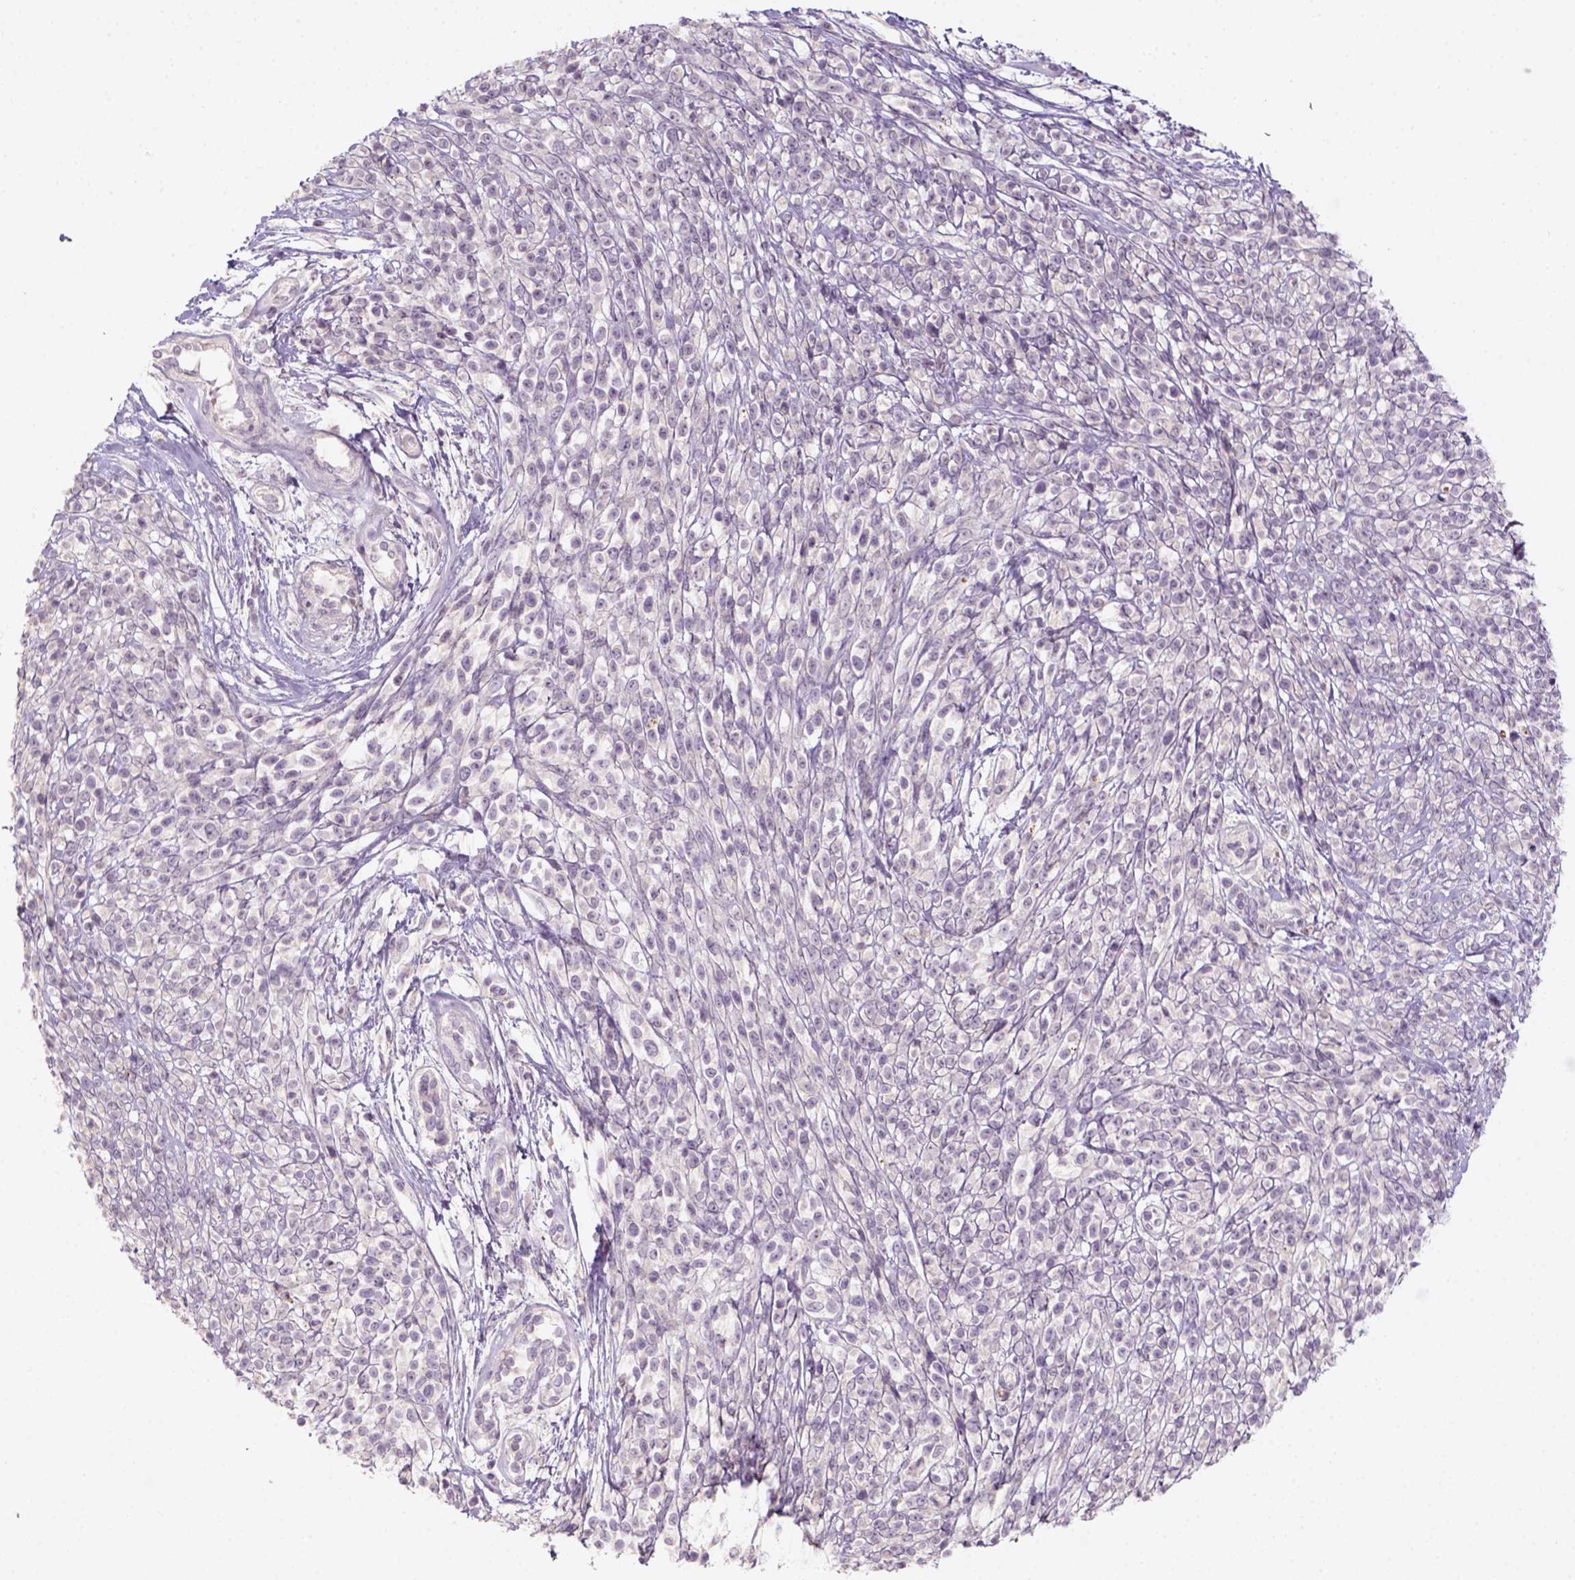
{"staining": {"intensity": "negative", "quantity": "none", "location": "none"}, "tissue": "melanoma", "cell_type": "Tumor cells", "image_type": "cancer", "snomed": [{"axis": "morphology", "description": "Malignant melanoma, NOS"}, {"axis": "topography", "description": "Skin"}, {"axis": "topography", "description": "Skin of trunk"}], "caption": "Immunohistochemical staining of human melanoma demonstrates no significant staining in tumor cells.", "gene": "AQP9", "patient": {"sex": "male", "age": 74}}